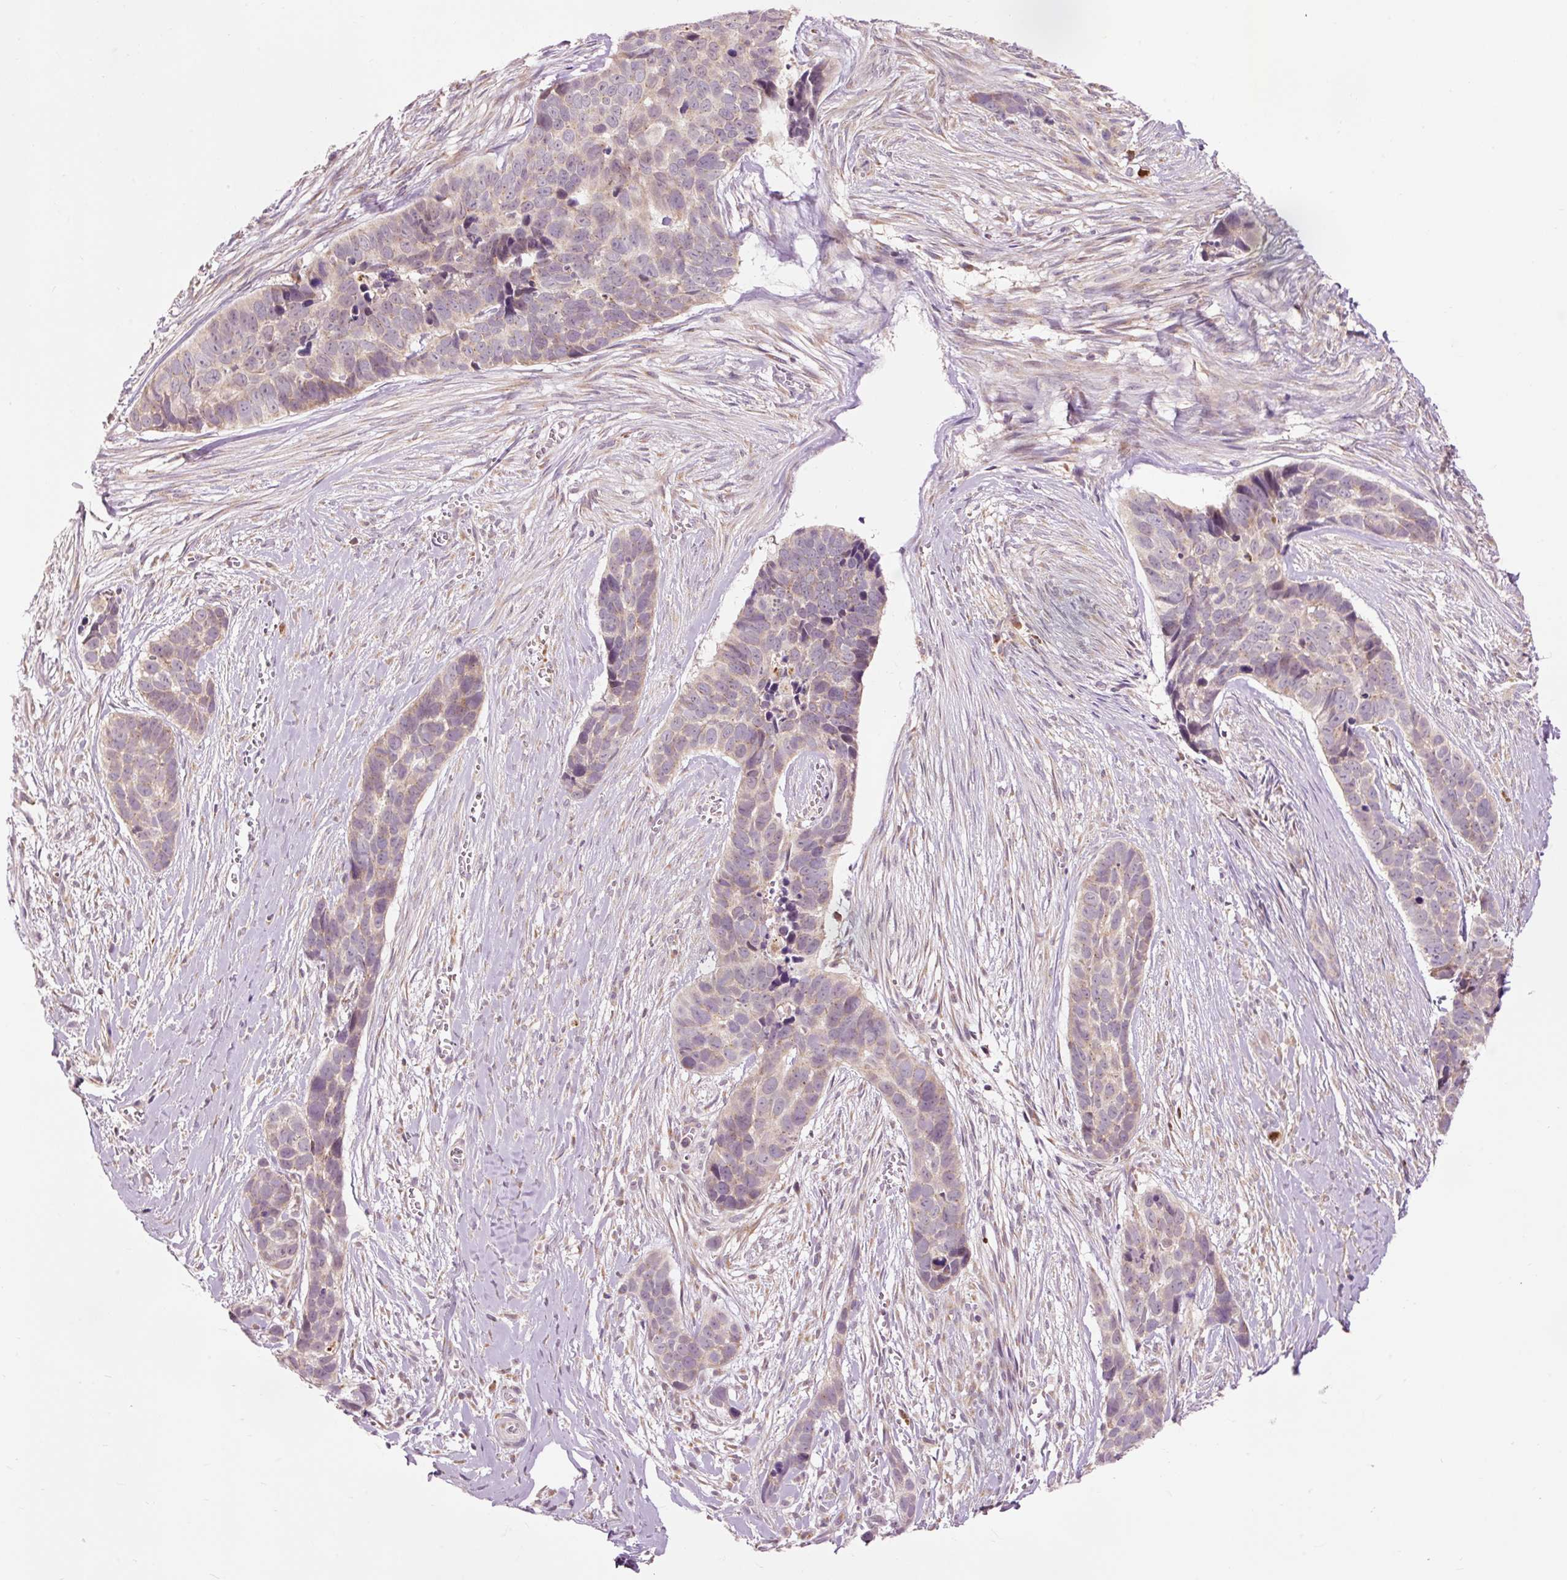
{"staining": {"intensity": "weak", "quantity": "25%-75%", "location": "cytoplasmic/membranous"}, "tissue": "skin cancer", "cell_type": "Tumor cells", "image_type": "cancer", "snomed": [{"axis": "morphology", "description": "Basal cell carcinoma"}, {"axis": "topography", "description": "Skin"}], "caption": "A low amount of weak cytoplasmic/membranous expression is identified in about 25%-75% of tumor cells in skin cancer tissue.", "gene": "PRDX5", "patient": {"sex": "female", "age": 82}}